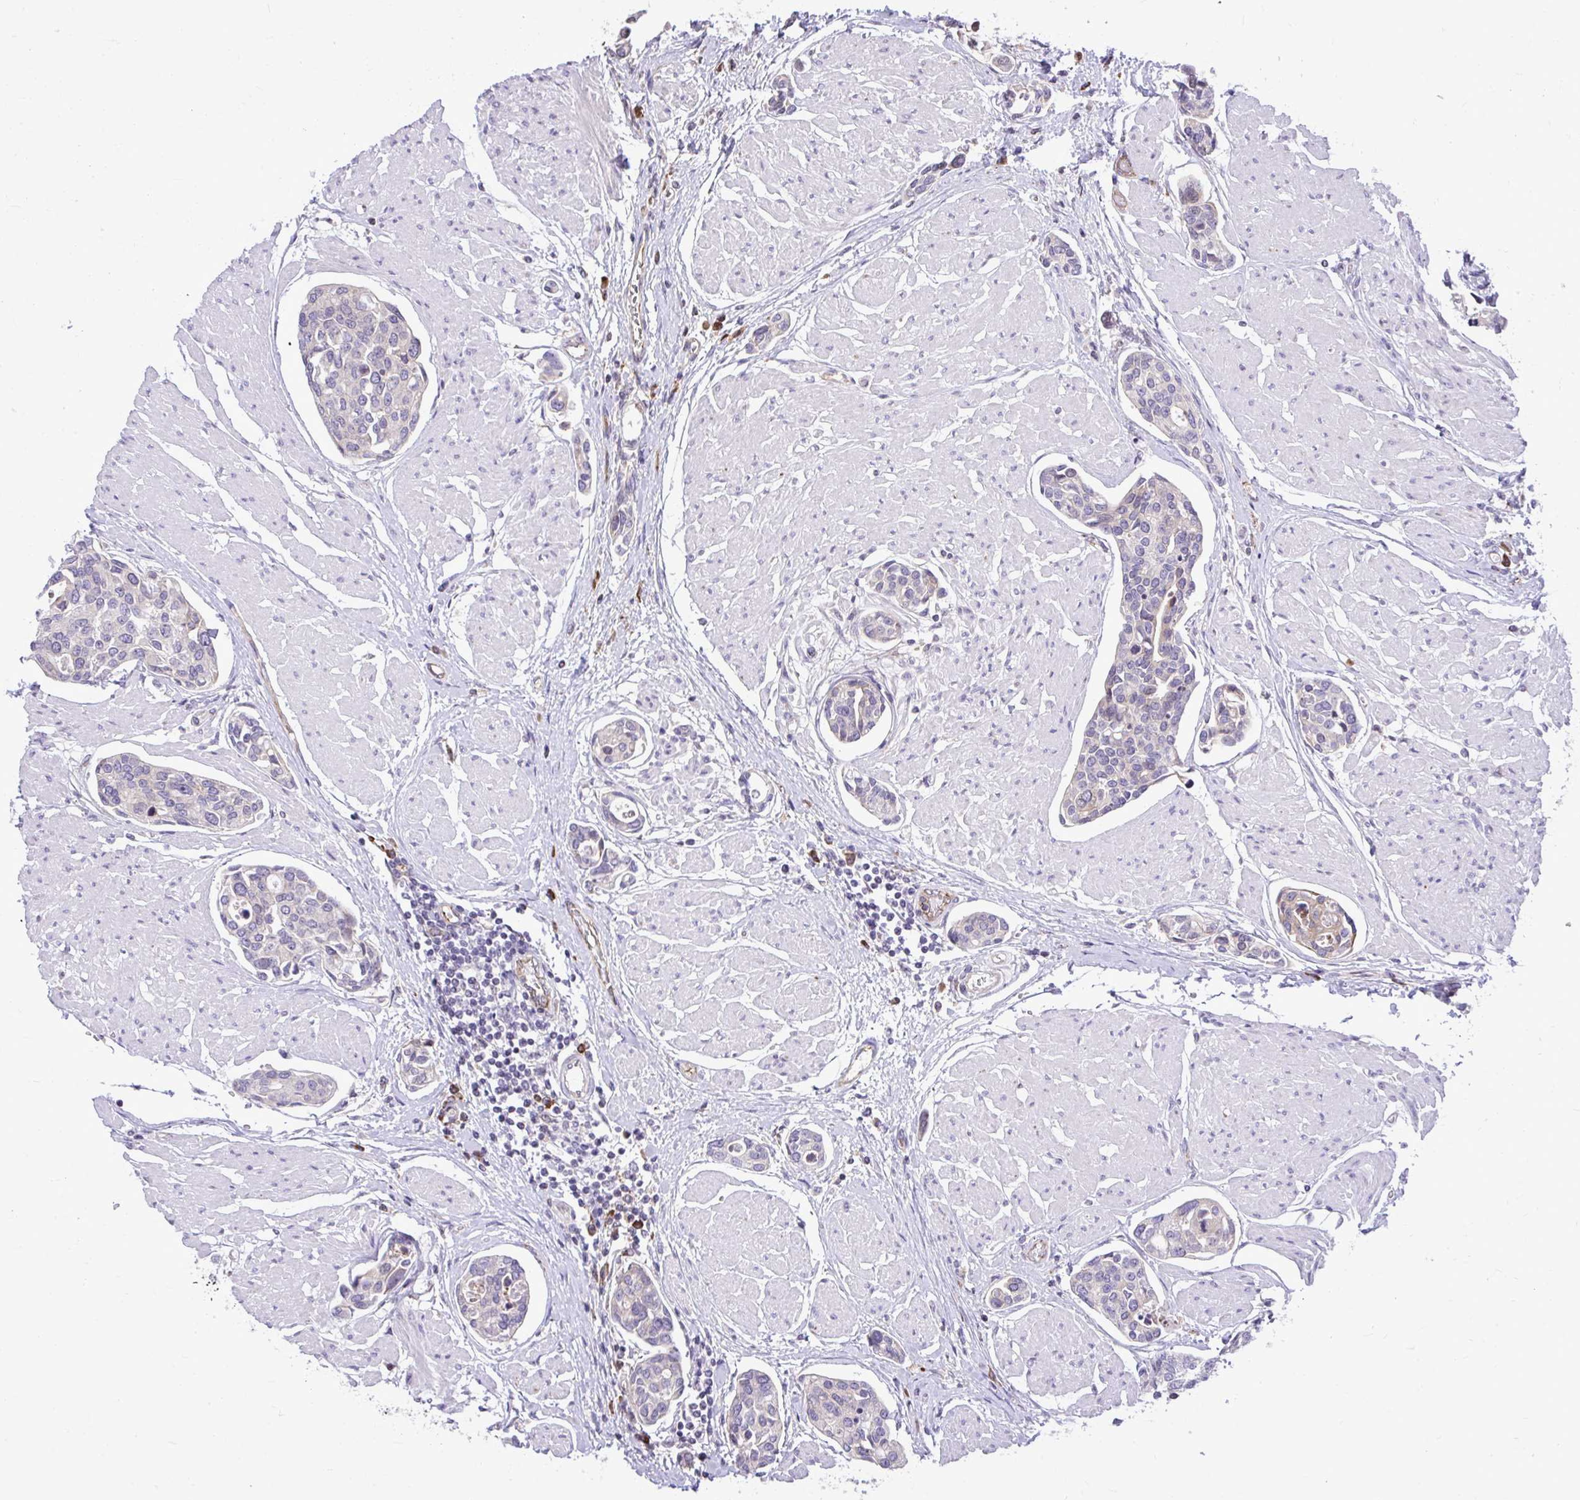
{"staining": {"intensity": "negative", "quantity": "none", "location": "none"}, "tissue": "urothelial cancer", "cell_type": "Tumor cells", "image_type": "cancer", "snomed": [{"axis": "morphology", "description": "Urothelial carcinoma, High grade"}, {"axis": "topography", "description": "Urinary bladder"}], "caption": "High magnification brightfield microscopy of urothelial cancer stained with DAB (3,3'-diaminobenzidine) (brown) and counterstained with hematoxylin (blue): tumor cells show no significant positivity.", "gene": "METTL9", "patient": {"sex": "male", "age": 78}}